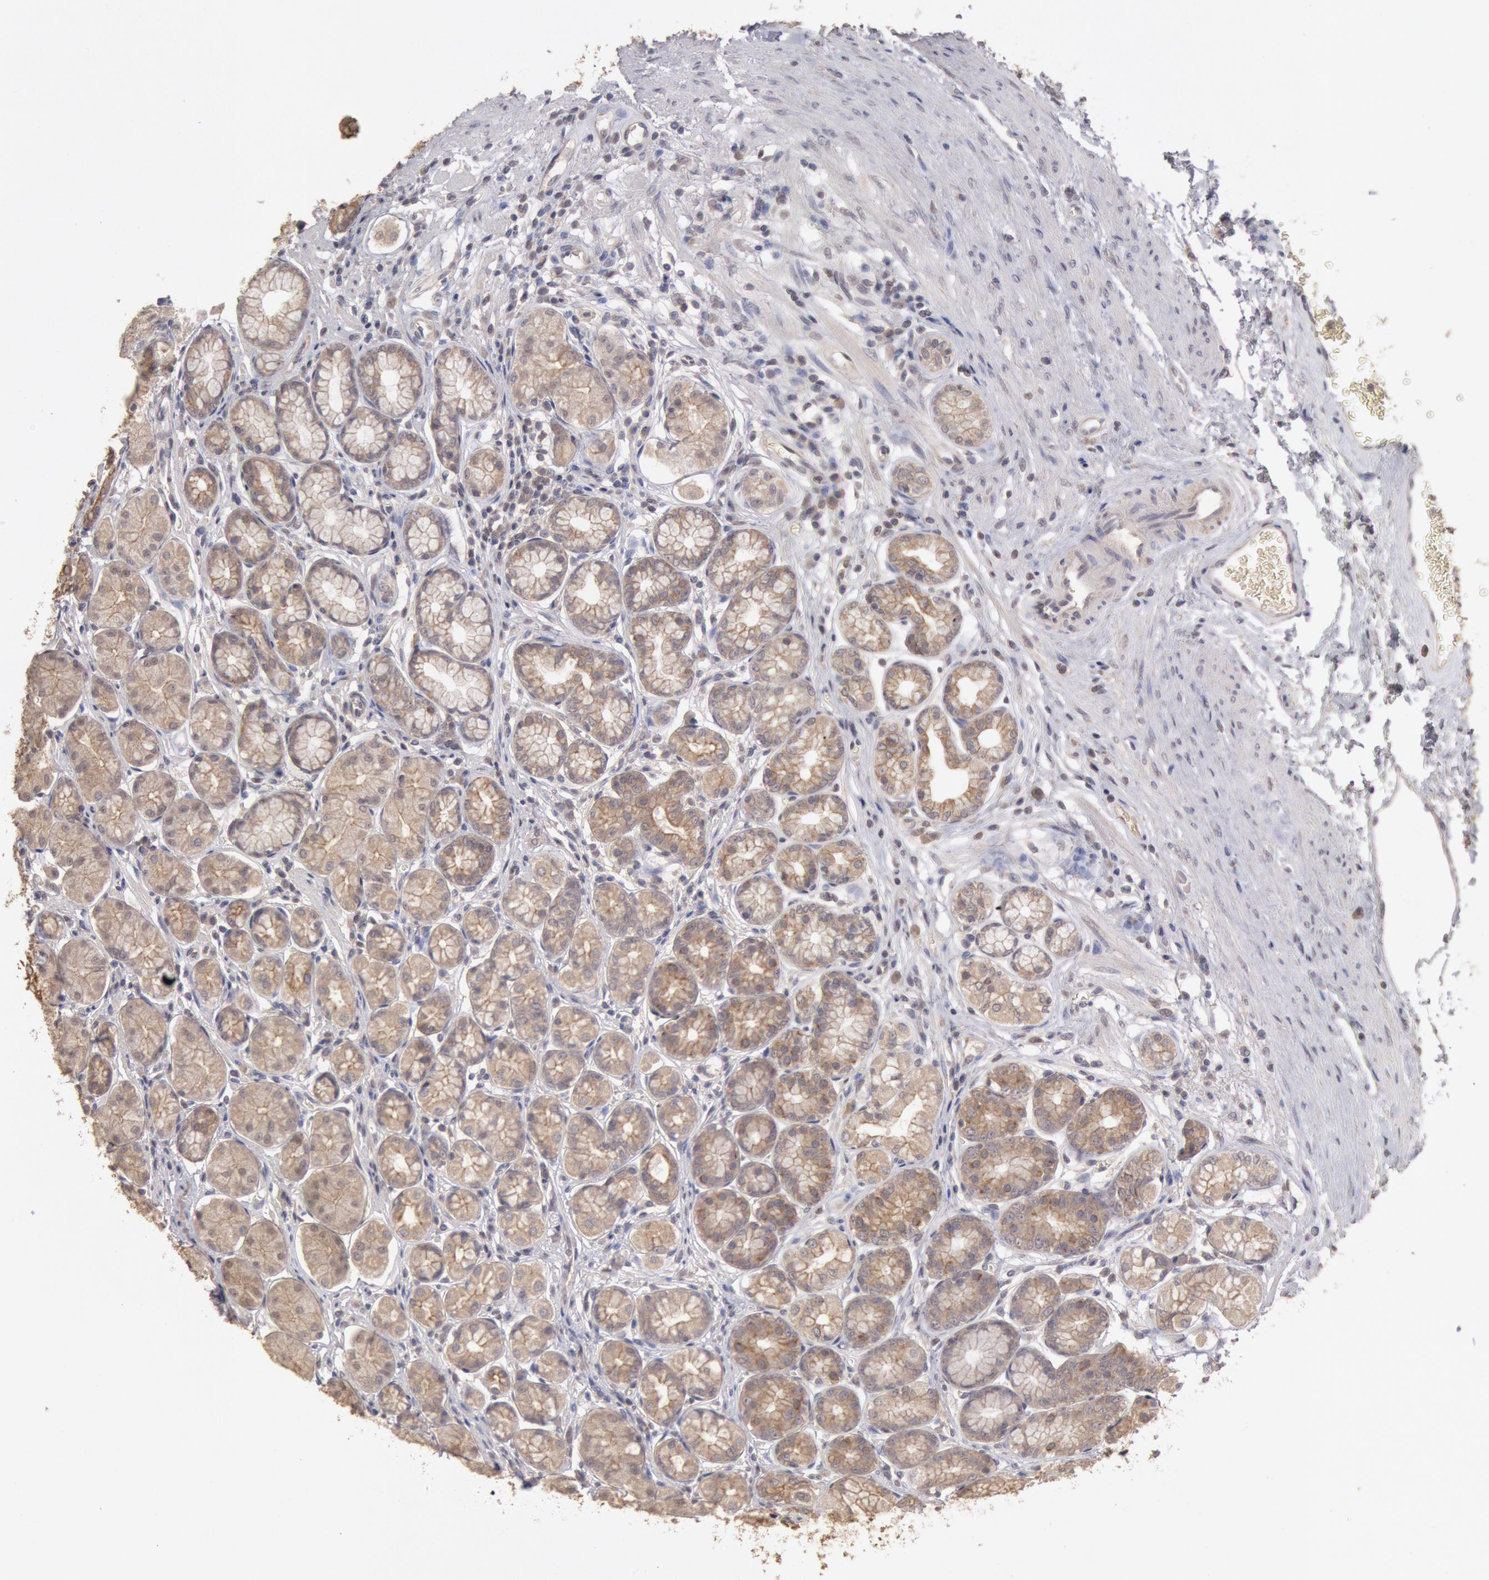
{"staining": {"intensity": "weak", "quantity": ">75%", "location": "cytoplasmic/membranous"}, "tissue": "stomach", "cell_type": "Glandular cells", "image_type": "normal", "snomed": [{"axis": "morphology", "description": "Normal tissue, NOS"}, {"axis": "topography", "description": "Stomach"}, {"axis": "topography", "description": "Stomach, lower"}], "caption": "The histopathology image reveals staining of unremarkable stomach, revealing weak cytoplasmic/membranous protein staining (brown color) within glandular cells. (DAB (3,3'-diaminobenzidine) IHC with brightfield microscopy, high magnification).", "gene": "ZFP36L1", "patient": {"sex": "male", "age": 76}}